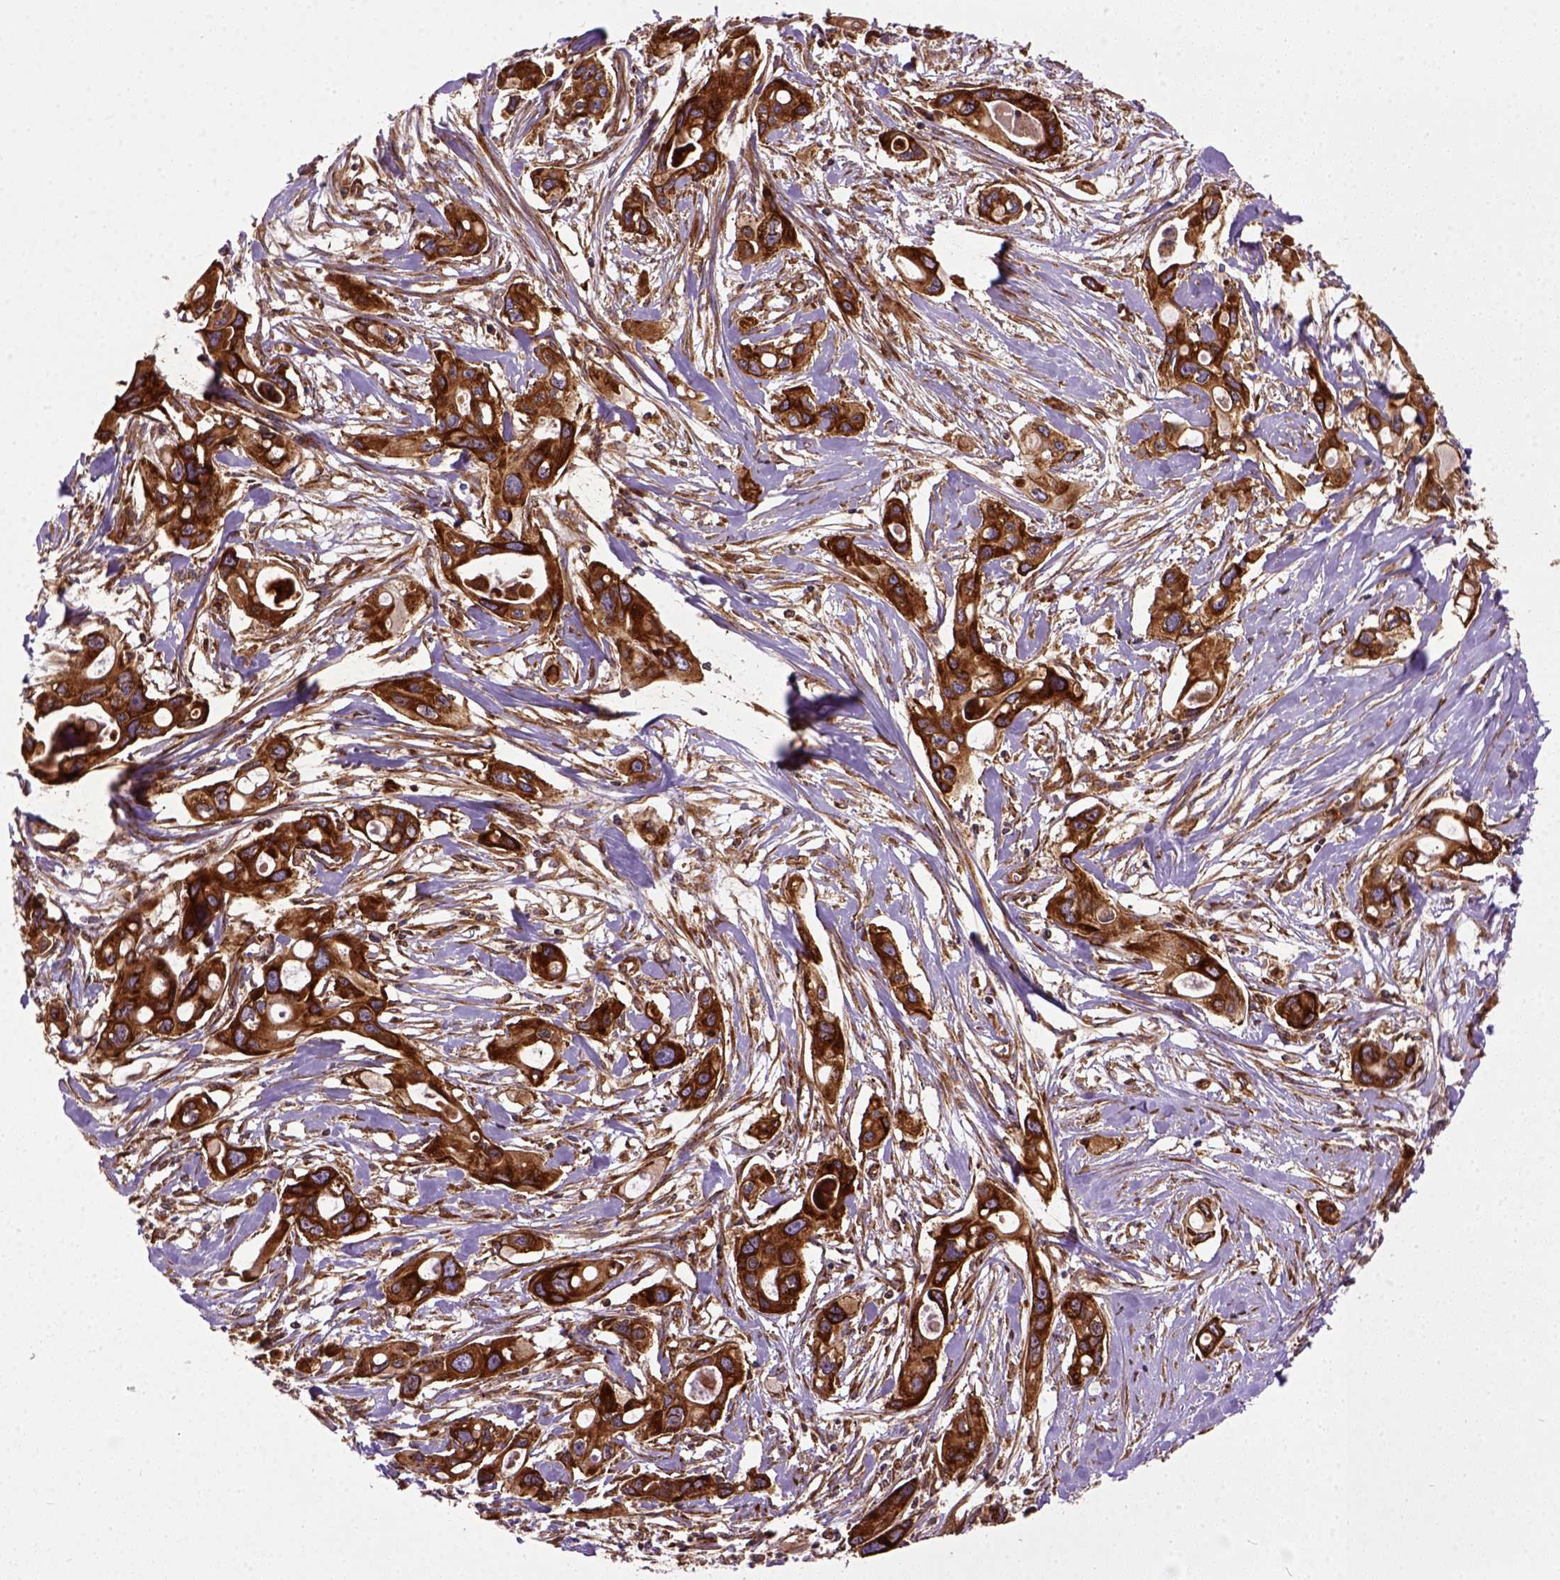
{"staining": {"intensity": "strong", "quantity": ">75%", "location": "cytoplasmic/membranous"}, "tissue": "pancreatic cancer", "cell_type": "Tumor cells", "image_type": "cancer", "snomed": [{"axis": "morphology", "description": "Adenocarcinoma, NOS"}, {"axis": "topography", "description": "Pancreas"}], "caption": "Adenocarcinoma (pancreatic) stained with a brown dye reveals strong cytoplasmic/membranous positive staining in about >75% of tumor cells.", "gene": "CAPRIN1", "patient": {"sex": "male", "age": 60}}